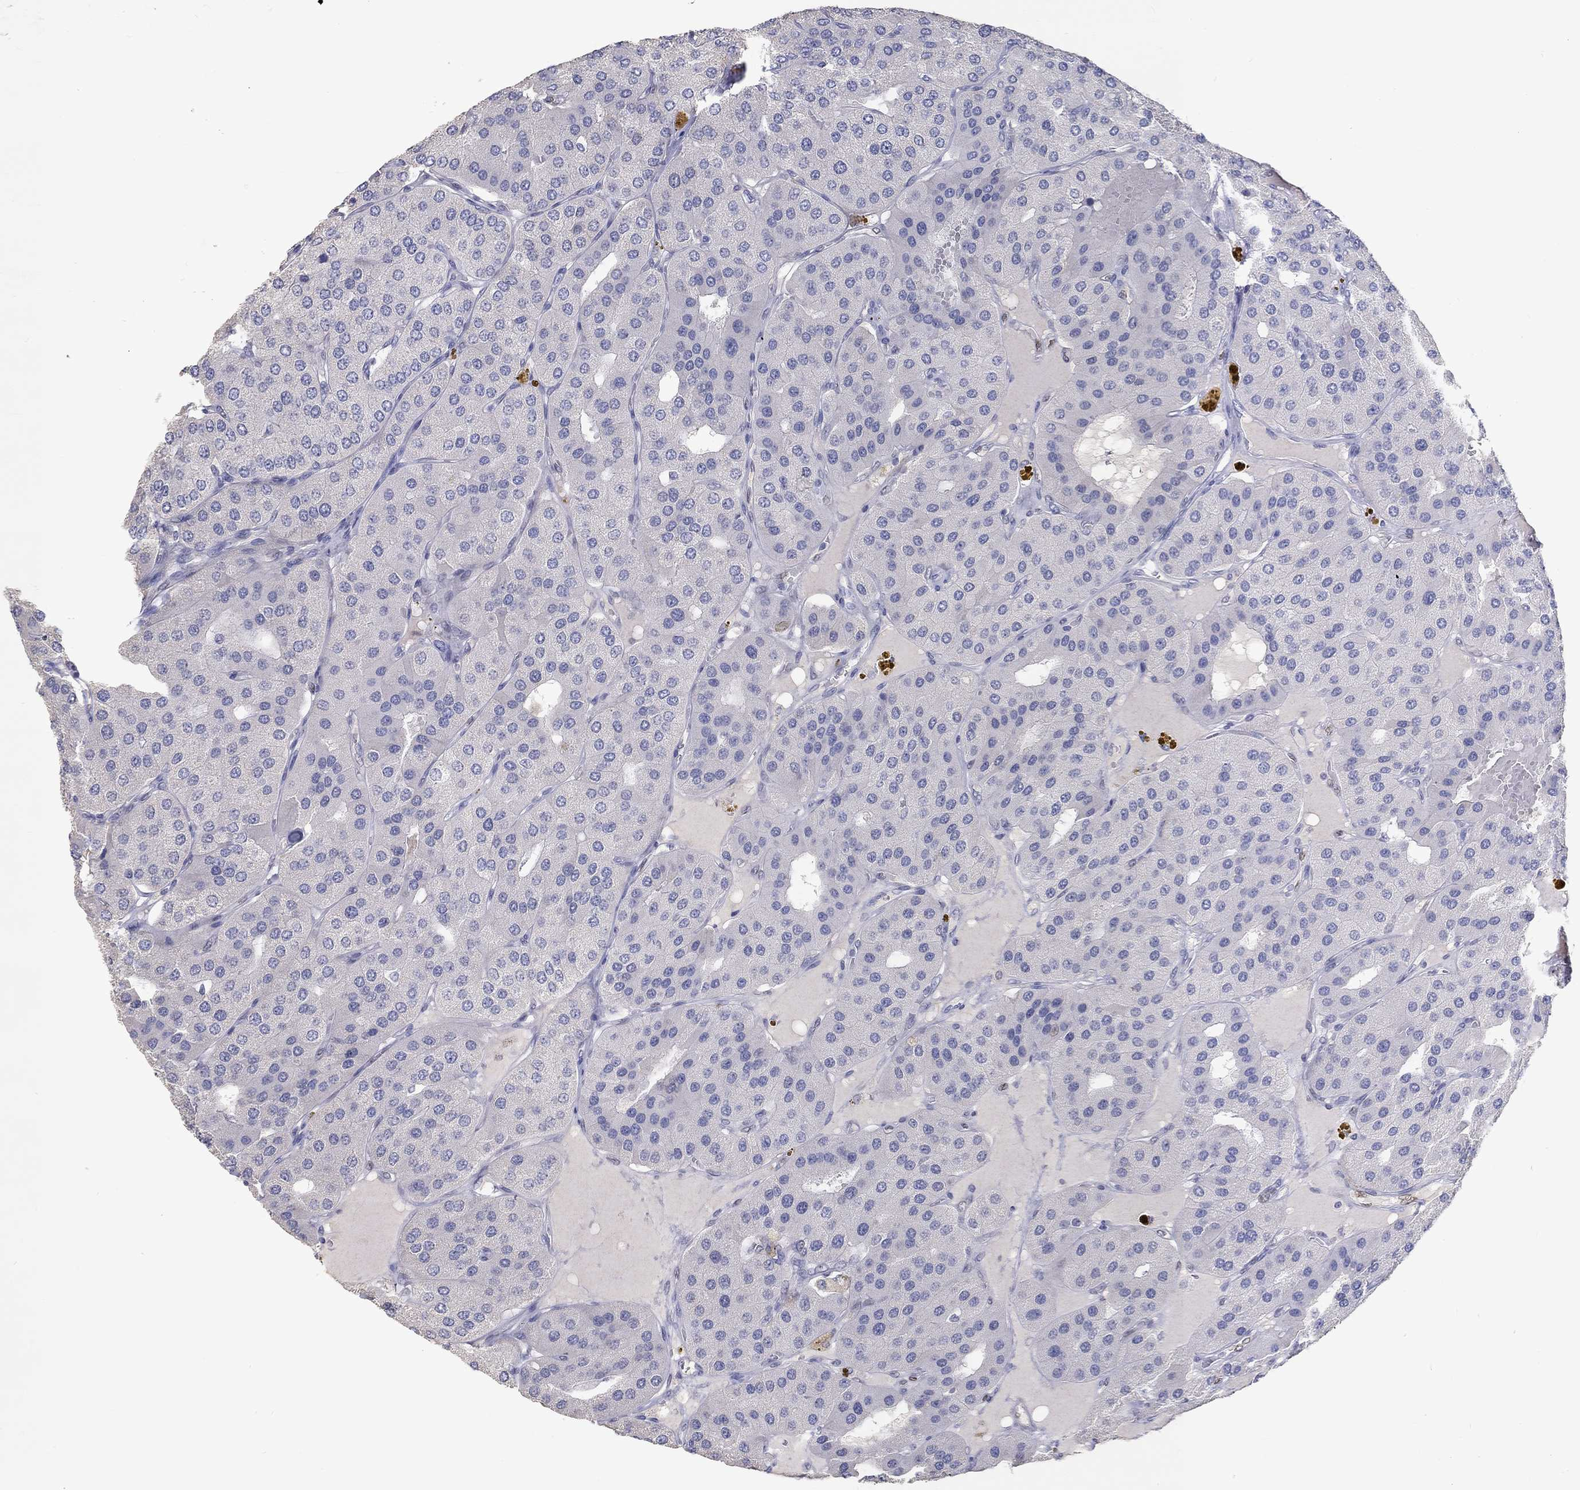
{"staining": {"intensity": "negative", "quantity": "none", "location": "none"}, "tissue": "parathyroid gland", "cell_type": "Glandular cells", "image_type": "normal", "snomed": [{"axis": "morphology", "description": "Normal tissue, NOS"}, {"axis": "morphology", "description": "Adenoma, NOS"}, {"axis": "topography", "description": "Parathyroid gland"}], "caption": "Immunohistochemical staining of unremarkable human parathyroid gland displays no significant expression in glandular cells.", "gene": "FGF2", "patient": {"sex": "female", "age": 86}}